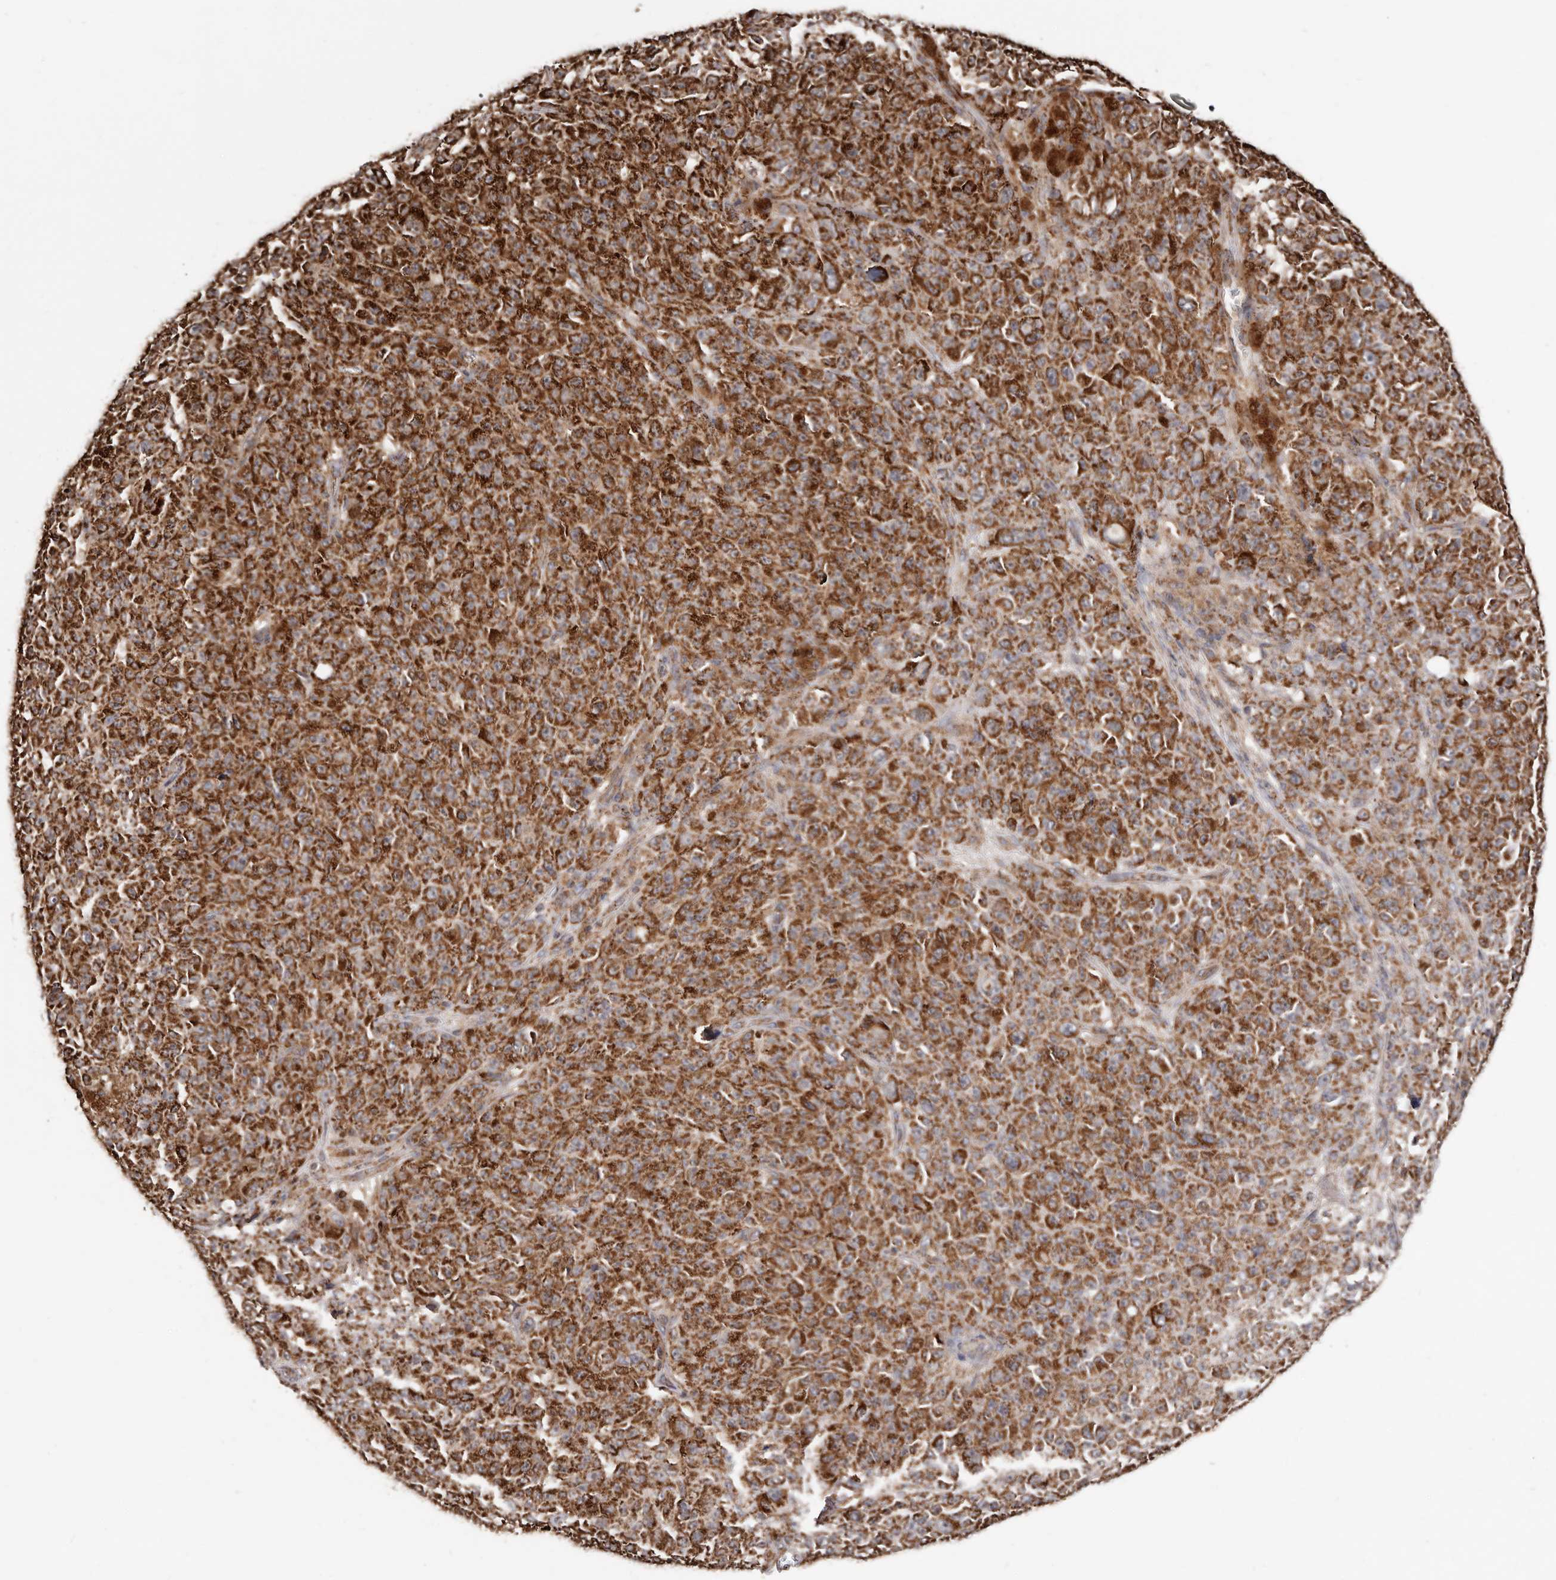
{"staining": {"intensity": "strong", "quantity": ">75%", "location": "cytoplasmic/membranous"}, "tissue": "melanoma", "cell_type": "Tumor cells", "image_type": "cancer", "snomed": [{"axis": "morphology", "description": "Malignant melanoma, NOS"}, {"axis": "topography", "description": "Skin"}], "caption": "Strong cytoplasmic/membranous protein expression is identified in about >75% of tumor cells in malignant melanoma. (Stains: DAB in brown, nuclei in blue, Microscopy: brightfield microscopy at high magnification).", "gene": "PRKACB", "patient": {"sex": "female", "age": 82}}